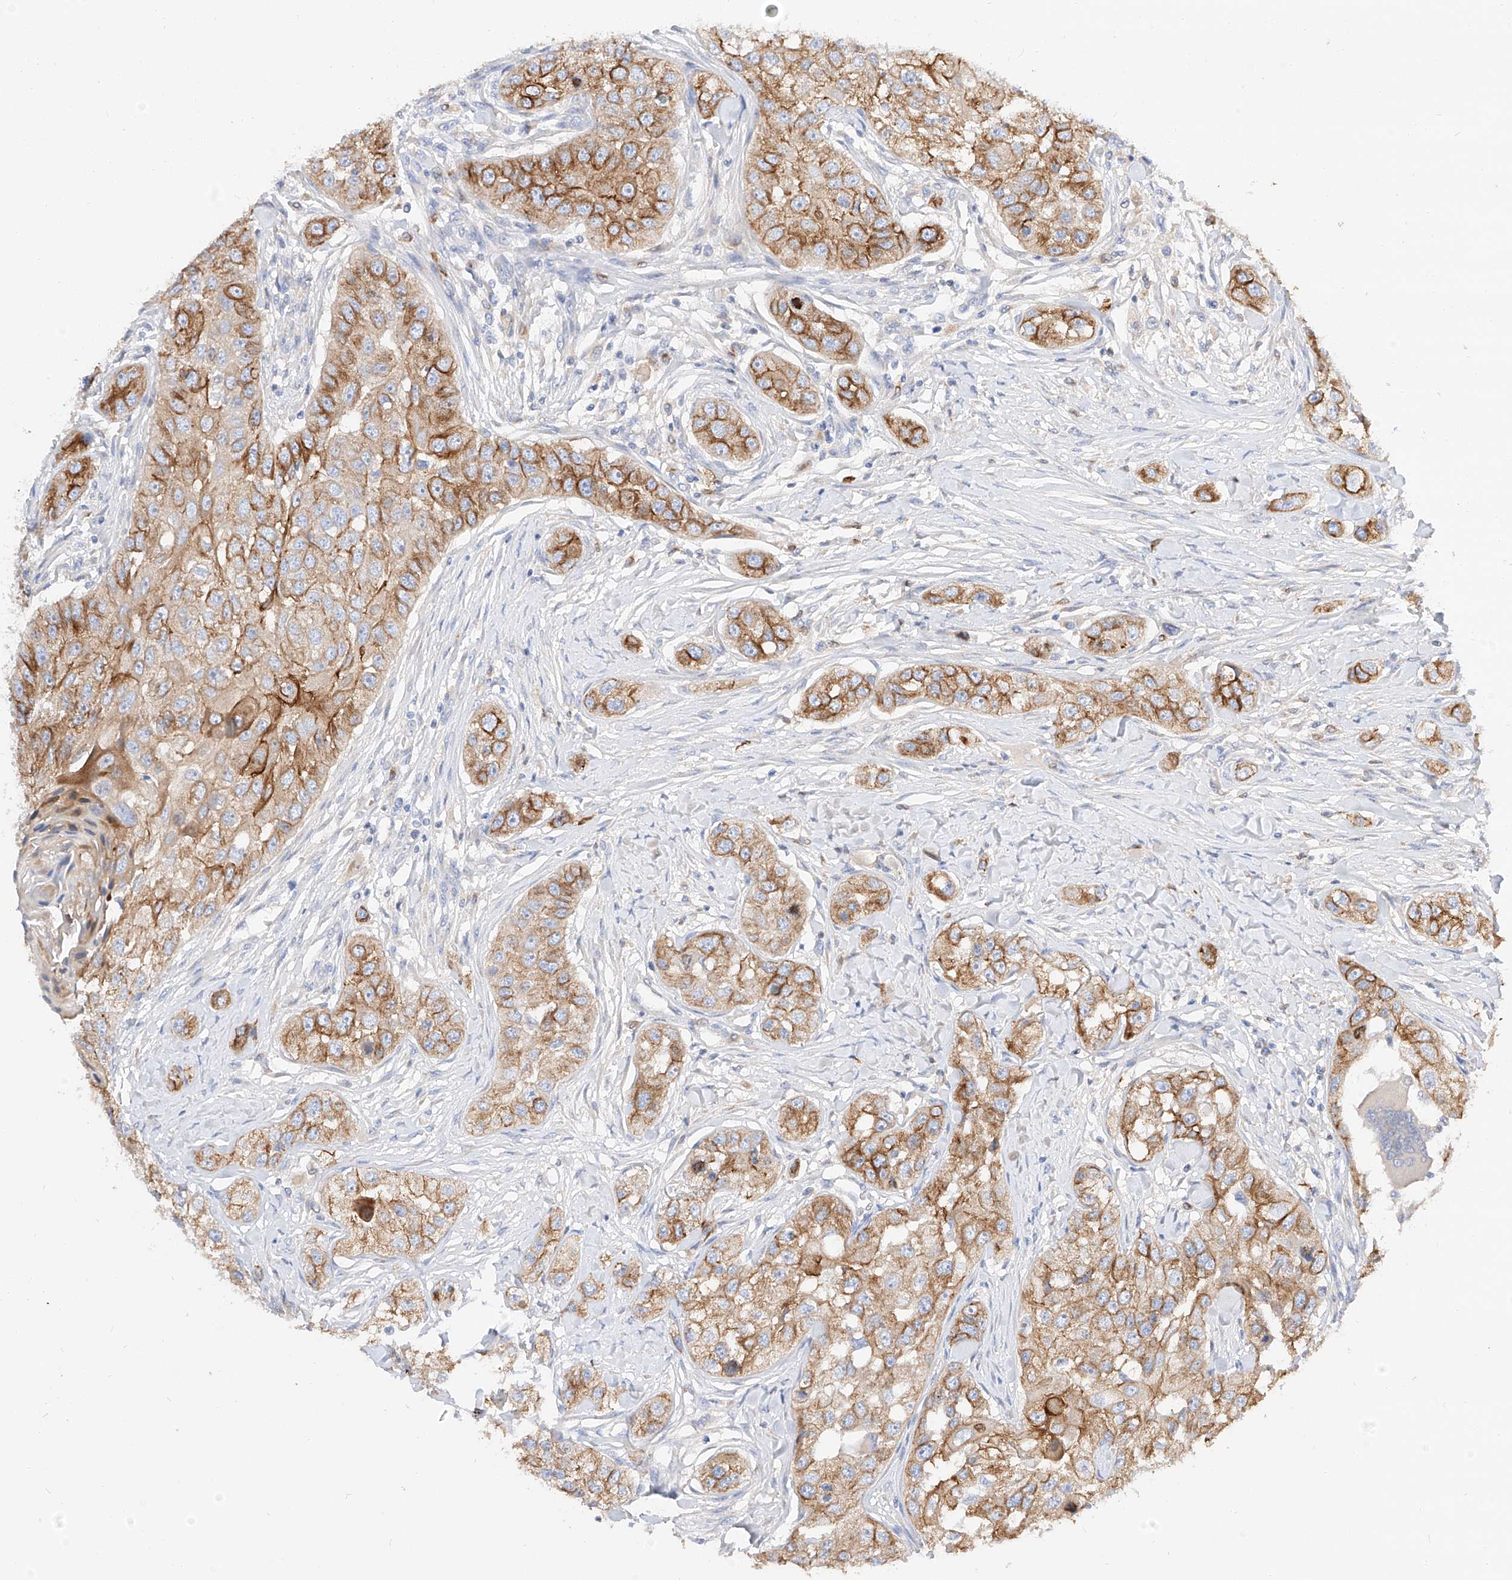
{"staining": {"intensity": "moderate", "quantity": ">75%", "location": "cytoplasmic/membranous"}, "tissue": "head and neck cancer", "cell_type": "Tumor cells", "image_type": "cancer", "snomed": [{"axis": "morphology", "description": "Normal tissue, NOS"}, {"axis": "morphology", "description": "Squamous cell carcinoma, NOS"}, {"axis": "topography", "description": "Skeletal muscle"}, {"axis": "topography", "description": "Head-Neck"}], "caption": "DAB (3,3'-diaminobenzidine) immunohistochemical staining of human head and neck cancer exhibits moderate cytoplasmic/membranous protein staining in about >75% of tumor cells. (Stains: DAB (3,3'-diaminobenzidine) in brown, nuclei in blue, Microscopy: brightfield microscopy at high magnification).", "gene": "MAP7", "patient": {"sex": "male", "age": 51}}